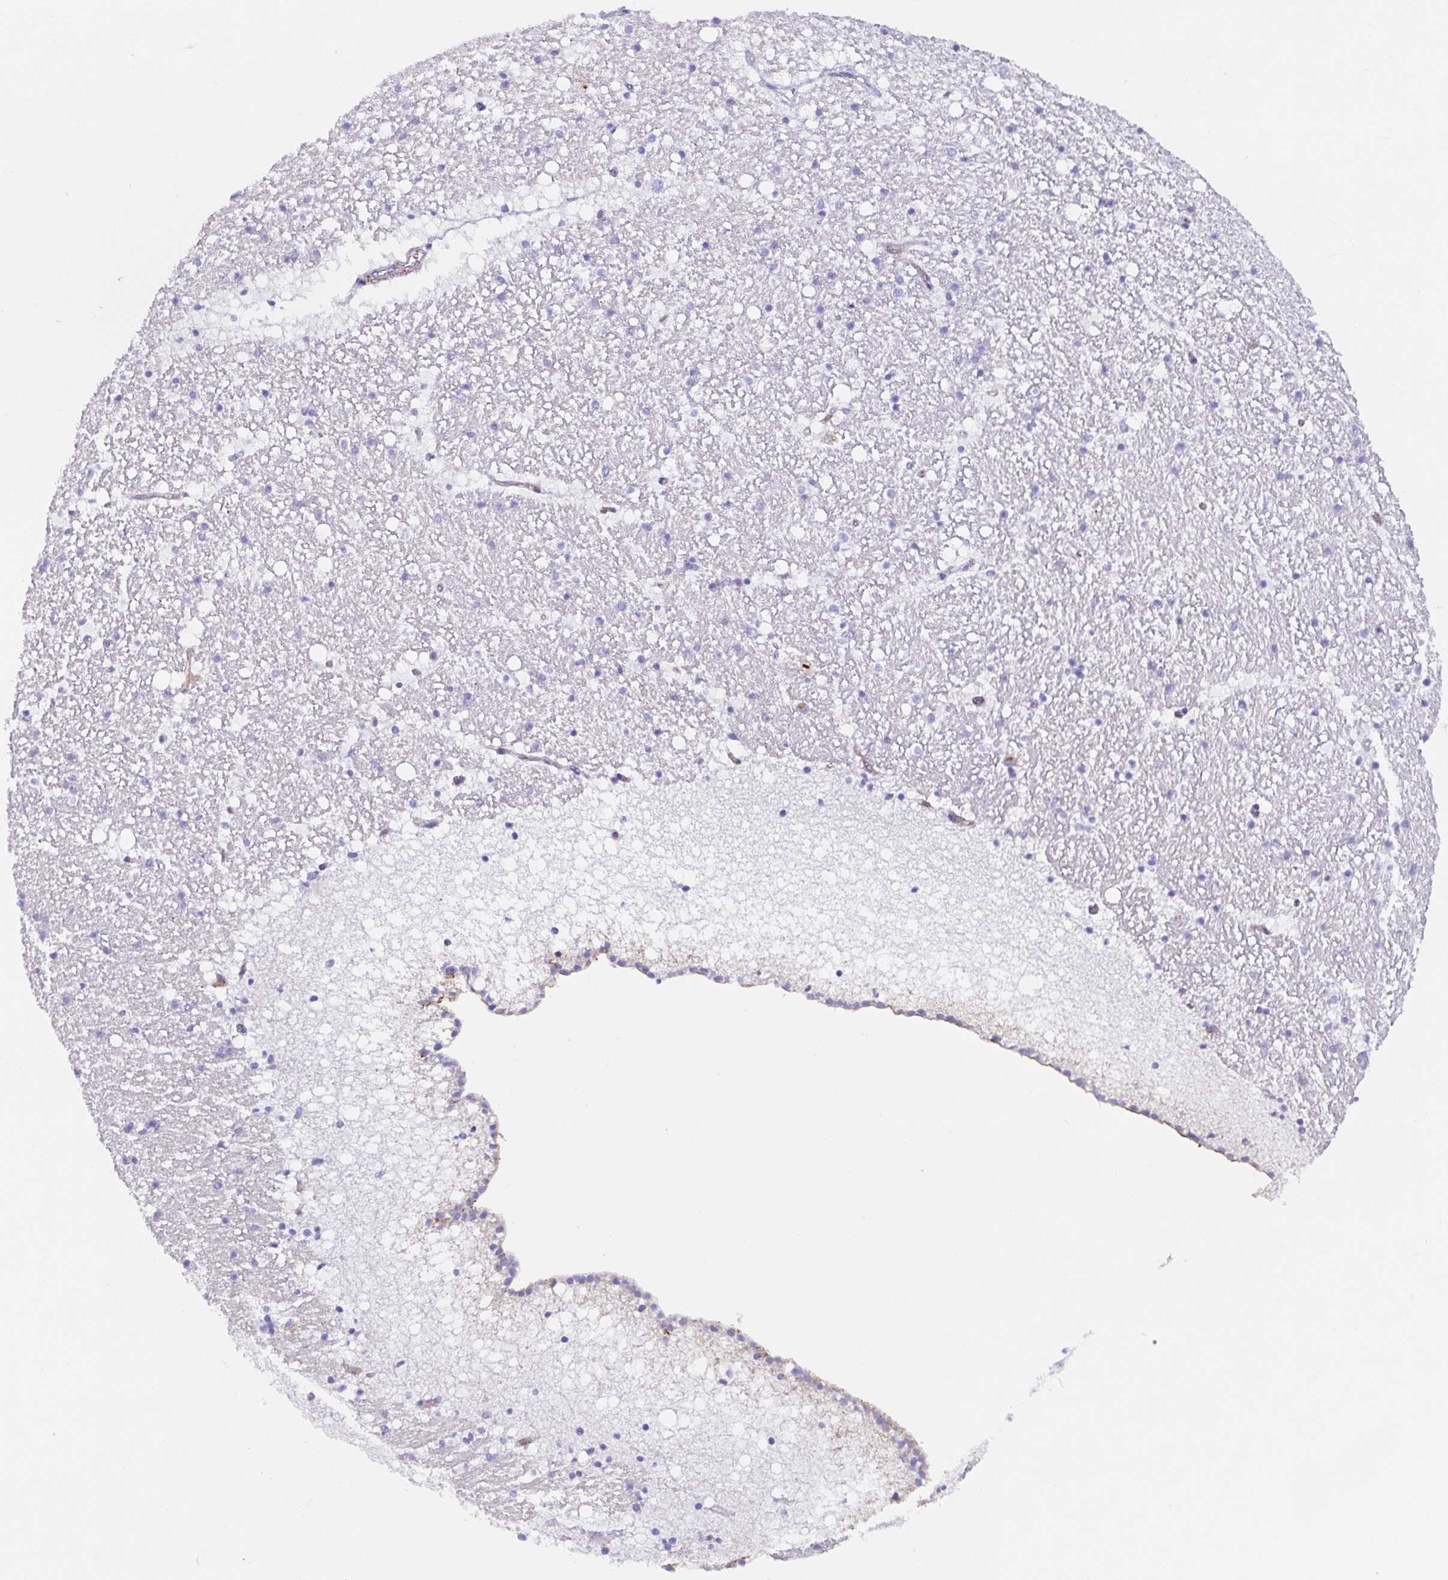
{"staining": {"intensity": "negative", "quantity": "none", "location": "none"}, "tissue": "hippocampus", "cell_type": "Glial cells", "image_type": "normal", "snomed": [{"axis": "morphology", "description": "Normal tissue, NOS"}, {"axis": "topography", "description": "Hippocampus"}], "caption": "Micrograph shows no protein expression in glial cells of normal hippocampus.", "gene": "TRAM2", "patient": {"sex": "female", "age": 42}}